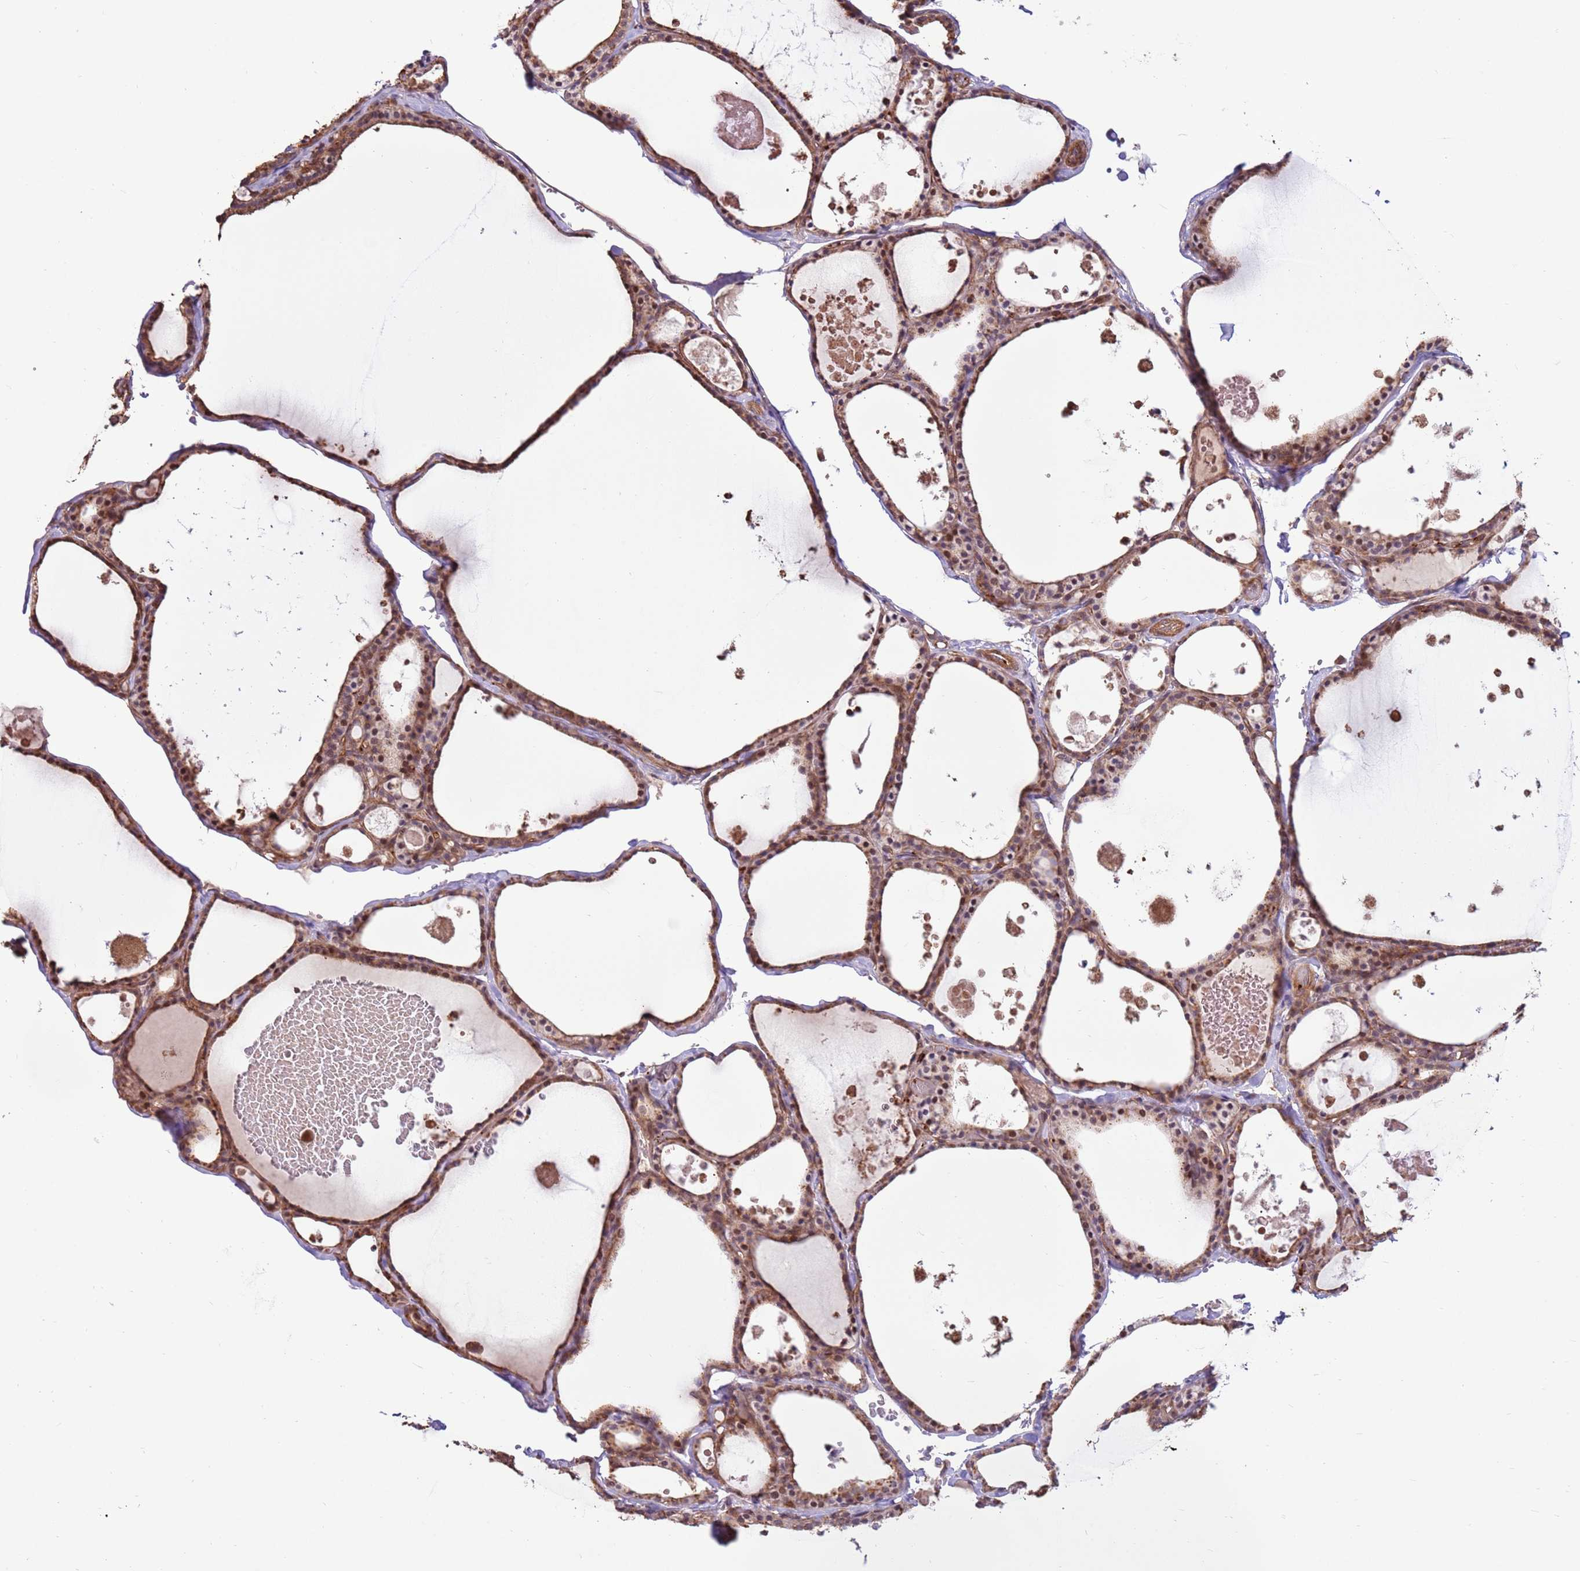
{"staining": {"intensity": "moderate", "quantity": ">75%", "location": "cytoplasmic/membranous,nuclear"}, "tissue": "thyroid gland", "cell_type": "Glandular cells", "image_type": "normal", "snomed": [{"axis": "morphology", "description": "Normal tissue, NOS"}, {"axis": "topography", "description": "Thyroid gland"}], "caption": "Immunohistochemical staining of normal thyroid gland shows medium levels of moderate cytoplasmic/membranous,nuclear staining in approximately >75% of glandular cells.", "gene": "CCDC112", "patient": {"sex": "male", "age": 56}}